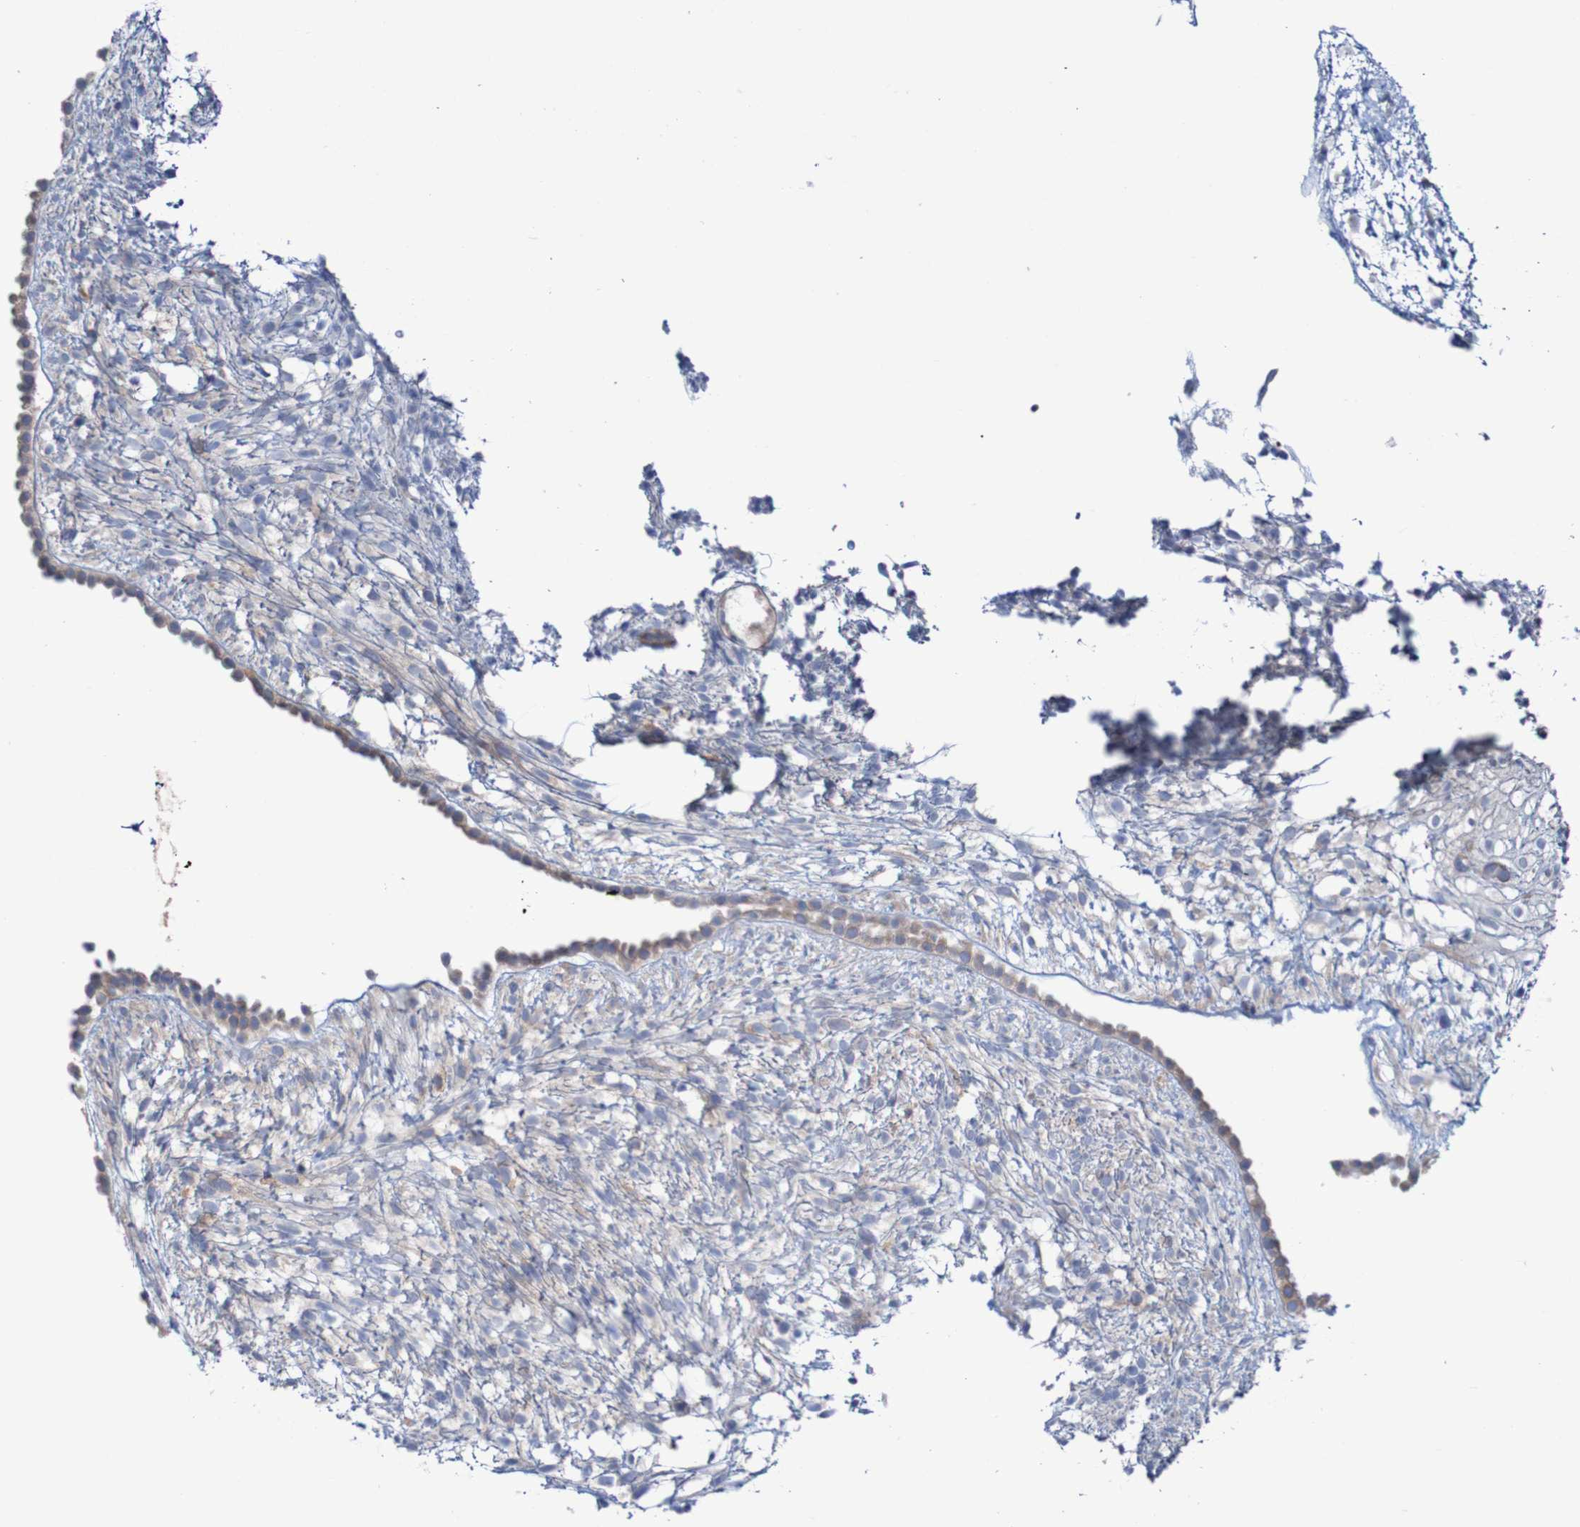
{"staining": {"intensity": "weak", "quantity": "<25%", "location": "cytoplasmic/membranous"}, "tissue": "ovary", "cell_type": "Ovarian stroma cells", "image_type": "normal", "snomed": [{"axis": "morphology", "description": "Normal tissue, NOS"}, {"axis": "morphology", "description": "Cyst, NOS"}, {"axis": "topography", "description": "Ovary"}], "caption": "Immunohistochemistry (IHC) photomicrograph of benign ovary stained for a protein (brown), which displays no positivity in ovarian stroma cells. (Brightfield microscopy of DAB (3,3'-diaminobenzidine) immunohistochemistry (IHC) at high magnification).", "gene": "ANGPT4", "patient": {"sex": "female", "age": 18}}